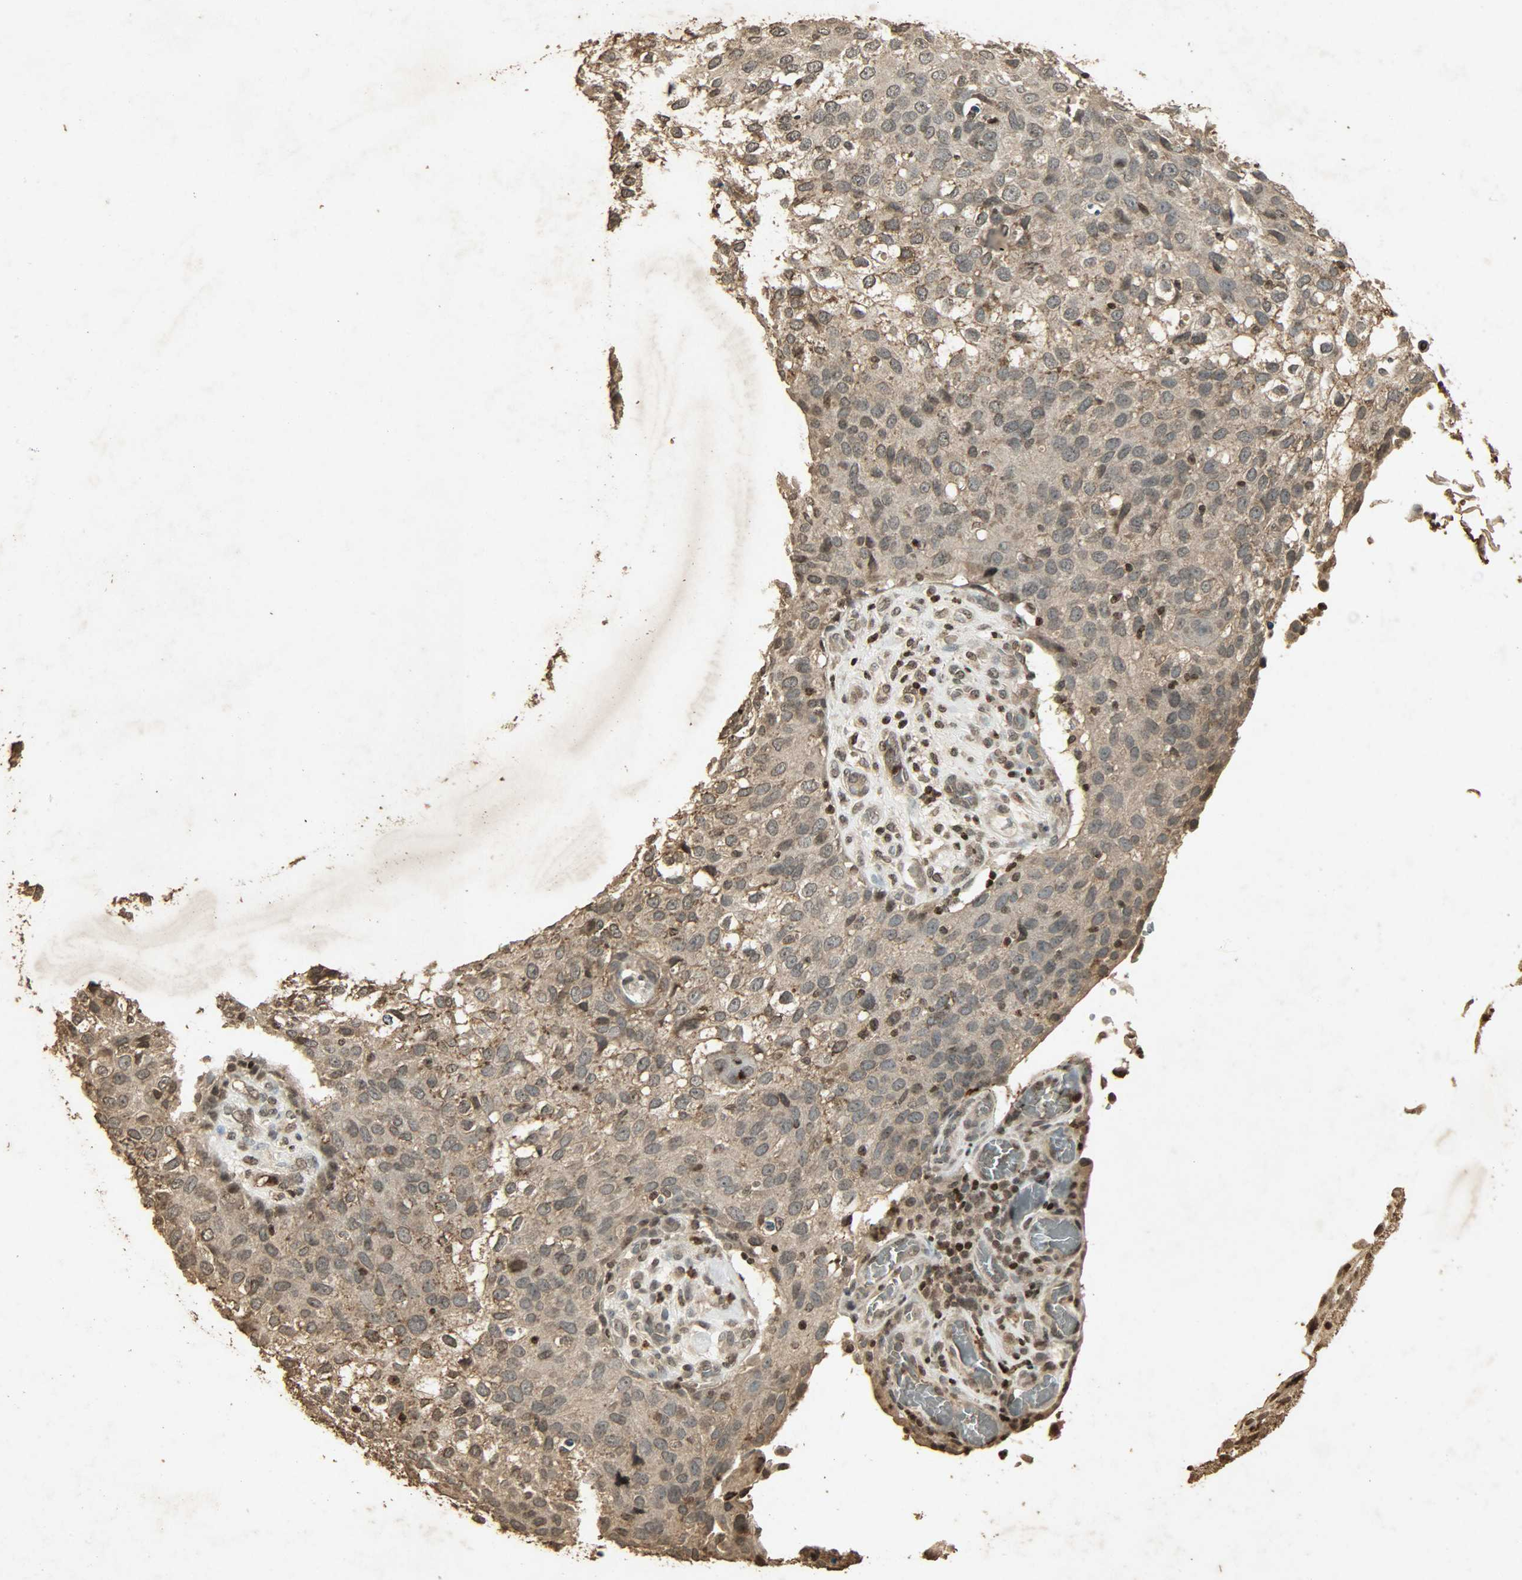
{"staining": {"intensity": "weak", "quantity": ">75%", "location": "cytoplasmic/membranous,nuclear"}, "tissue": "skin cancer", "cell_type": "Tumor cells", "image_type": "cancer", "snomed": [{"axis": "morphology", "description": "Squamous cell carcinoma, NOS"}, {"axis": "topography", "description": "Skin"}], "caption": "Tumor cells exhibit low levels of weak cytoplasmic/membranous and nuclear expression in about >75% of cells in squamous cell carcinoma (skin).", "gene": "PPP3R1", "patient": {"sex": "male", "age": 87}}